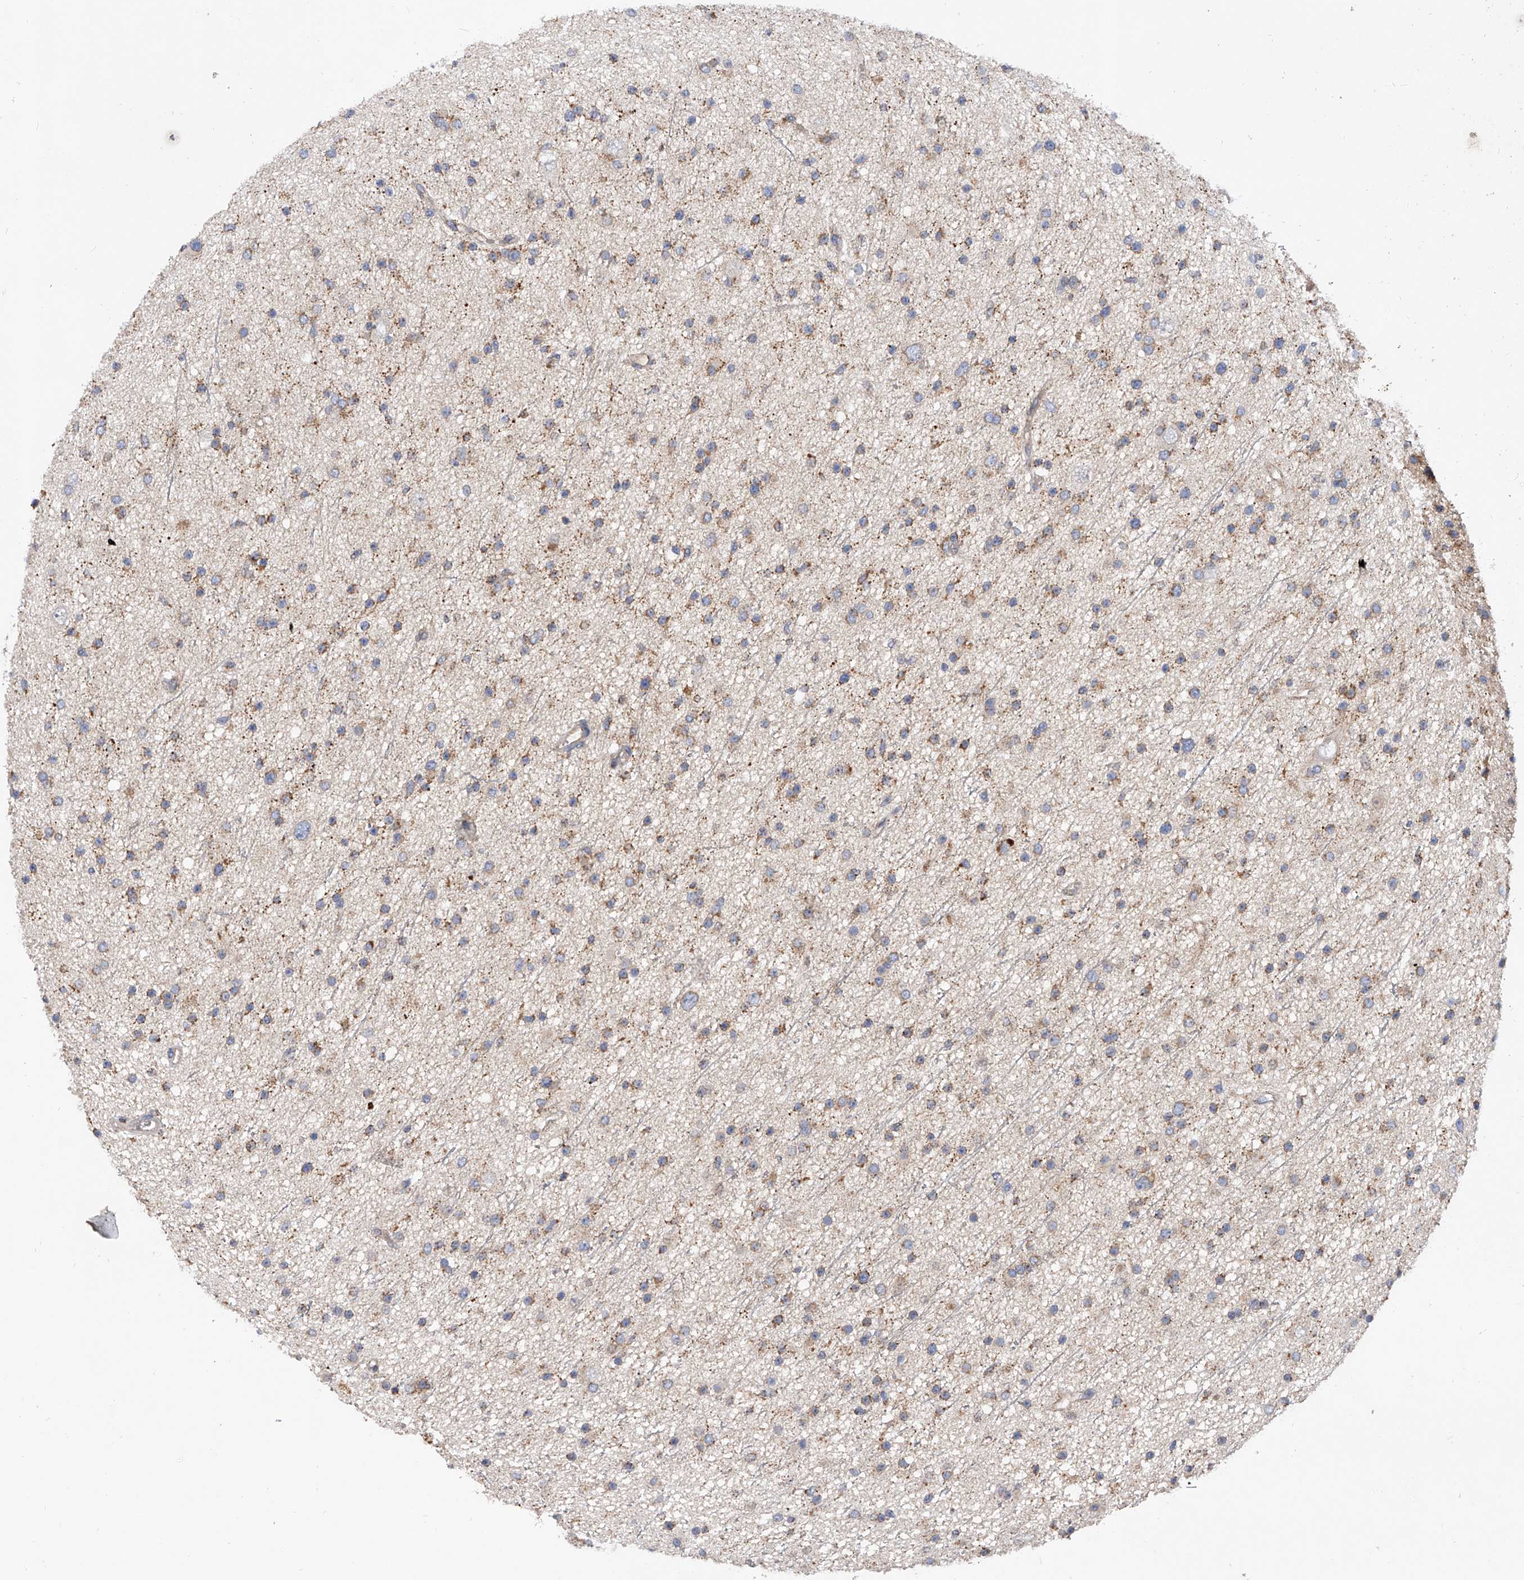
{"staining": {"intensity": "moderate", "quantity": ">75%", "location": "cytoplasmic/membranous"}, "tissue": "glioma", "cell_type": "Tumor cells", "image_type": "cancer", "snomed": [{"axis": "morphology", "description": "Glioma, malignant, Low grade"}, {"axis": "topography", "description": "Cerebral cortex"}], "caption": "This is an image of immunohistochemistry staining of malignant low-grade glioma, which shows moderate positivity in the cytoplasmic/membranous of tumor cells.", "gene": "PDSS2", "patient": {"sex": "female", "age": 39}}